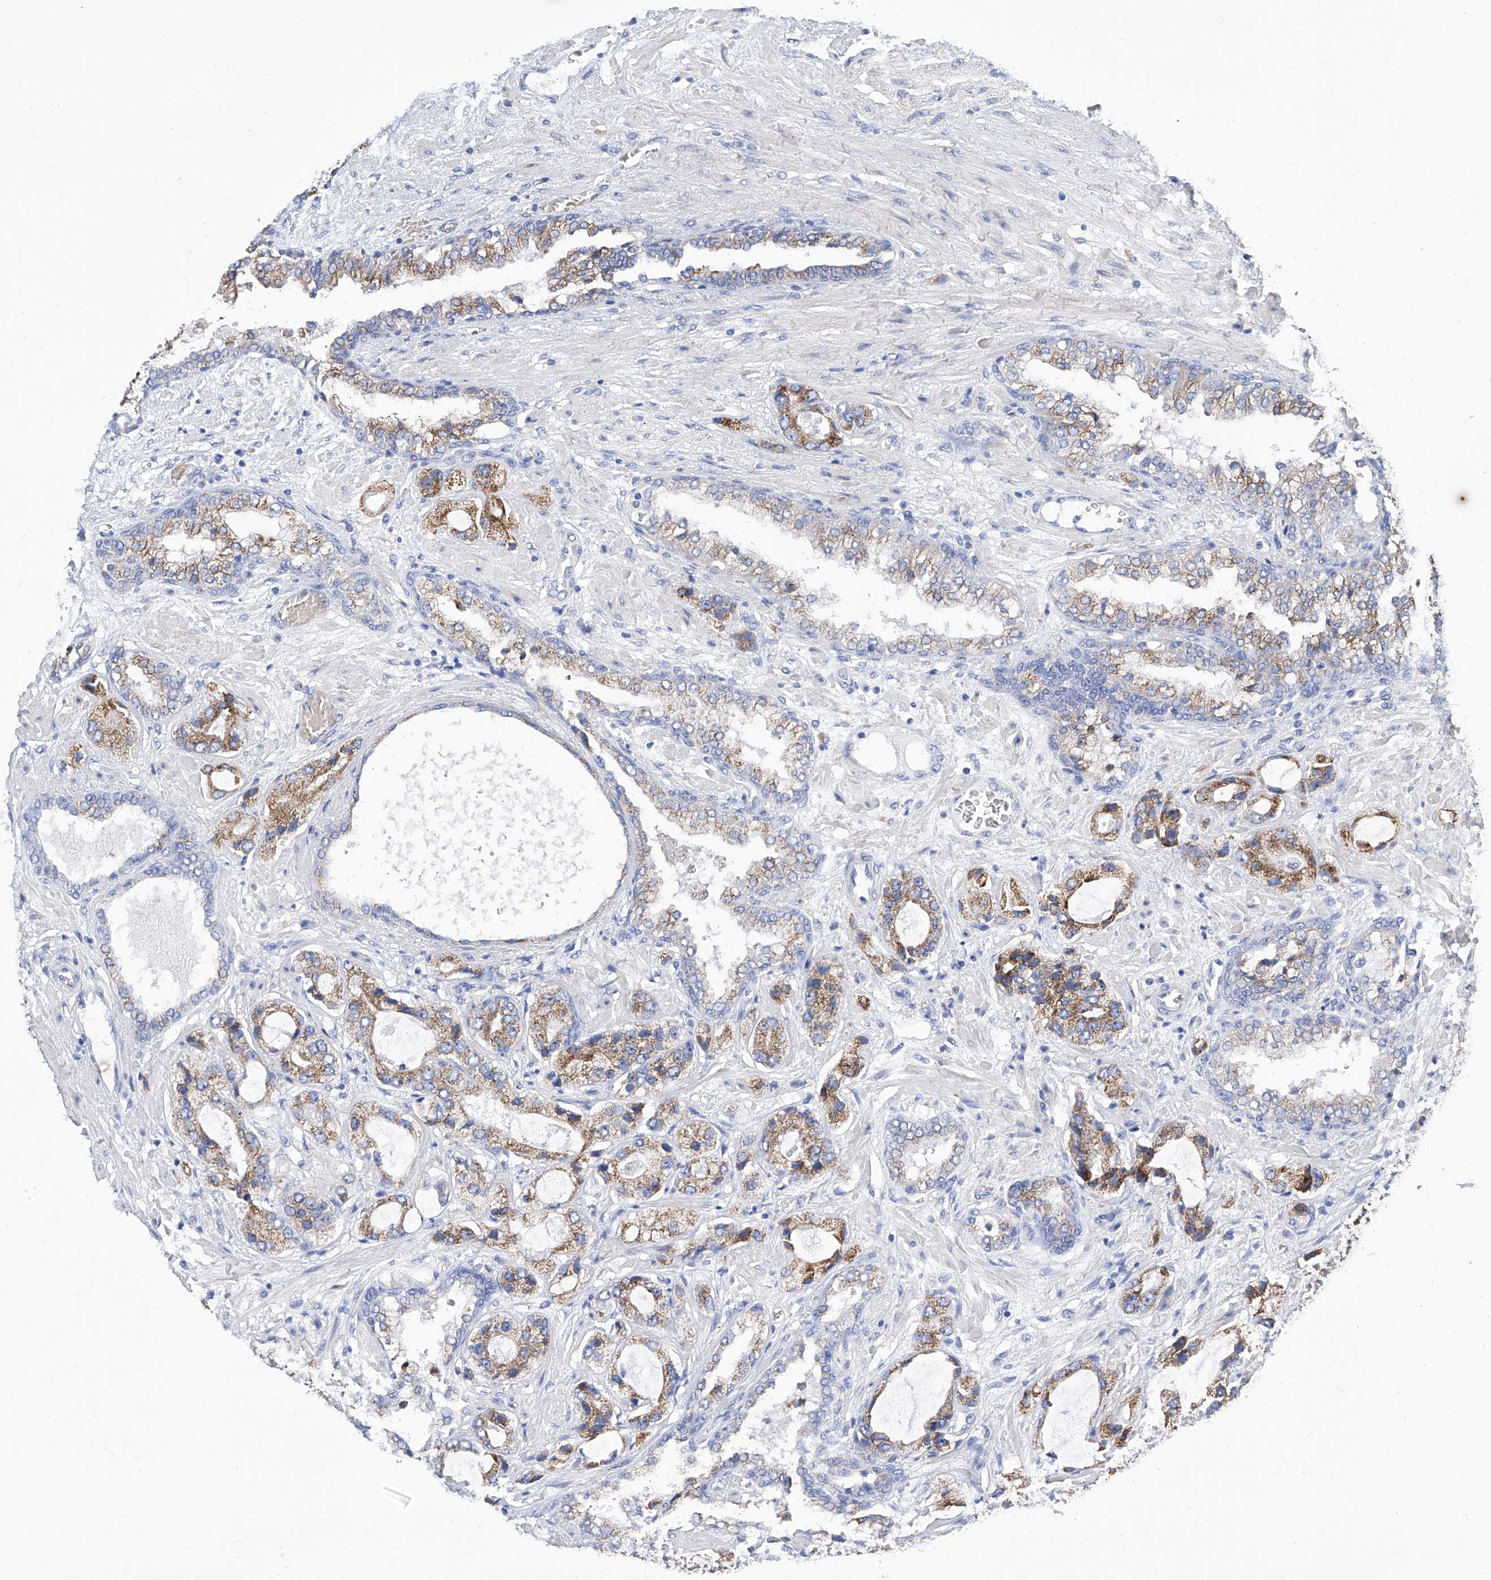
{"staining": {"intensity": "moderate", "quantity": ">75%", "location": "cytoplasmic/membranous"}, "tissue": "prostate cancer", "cell_type": "Tumor cells", "image_type": "cancer", "snomed": [{"axis": "morphology", "description": "Normal tissue, NOS"}, {"axis": "morphology", "description": "Adenocarcinoma, High grade"}, {"axis": "topography", "description": "Prostate"}, {"axis": "topography", "description": "Peripheral nerve tissue"}], "caption": "Prostate cancer (high-grade adenocarcinoma) was stained to show a protein in brown. There is medium levels of moderate cytoplasmic/membranous staining in approximately >75% of tumor cells. The staining is performed using DAB brown chromogen to label protein expression. The nuclei are counter-stained blue using hematoxylin.", "gene": "TJAP1", "patient": {"sex": "male", "age": 59}}